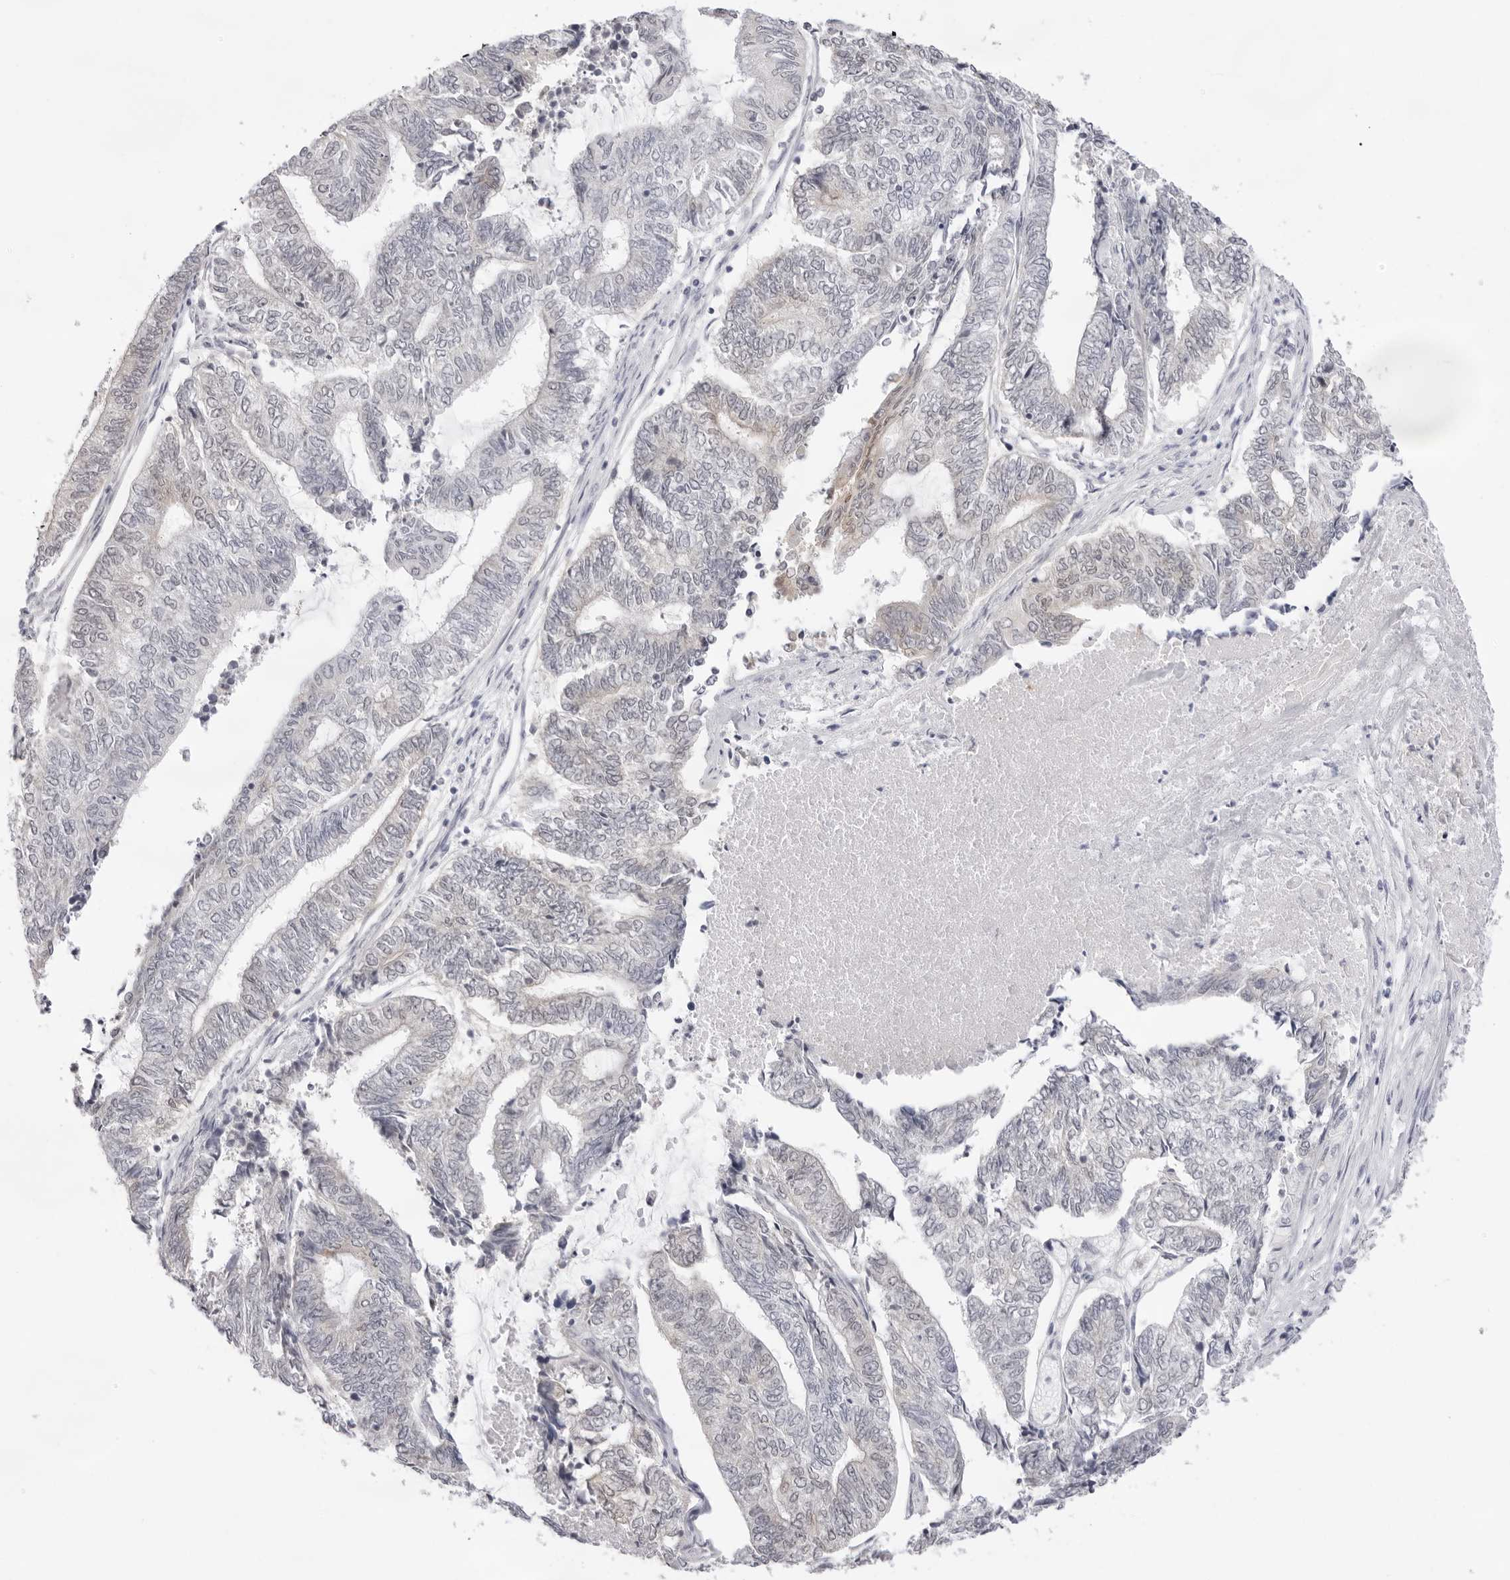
{"staining": {"intensity": "weak", "quantity": "<25%", "location": "cytoplasmic/membranous,nuclear"}, "tissue": "endometrial cancer", "cell_type": "Tumor cells", "image_type": "cancer", "snomed": [{"axis": "morphology", "description": "Adenocarcinoma, NOS"}, {"axis": "topography", "description": "Uterus"}, {"axis": "topography", "description": "Endometrium"}], "caption": "This is an IHC histopathology image of human endometrial adenocarcinoma. There is no expression in tumor cells.", "gene": "FDPS", "patient": {"sex": "female", "age": 70}}